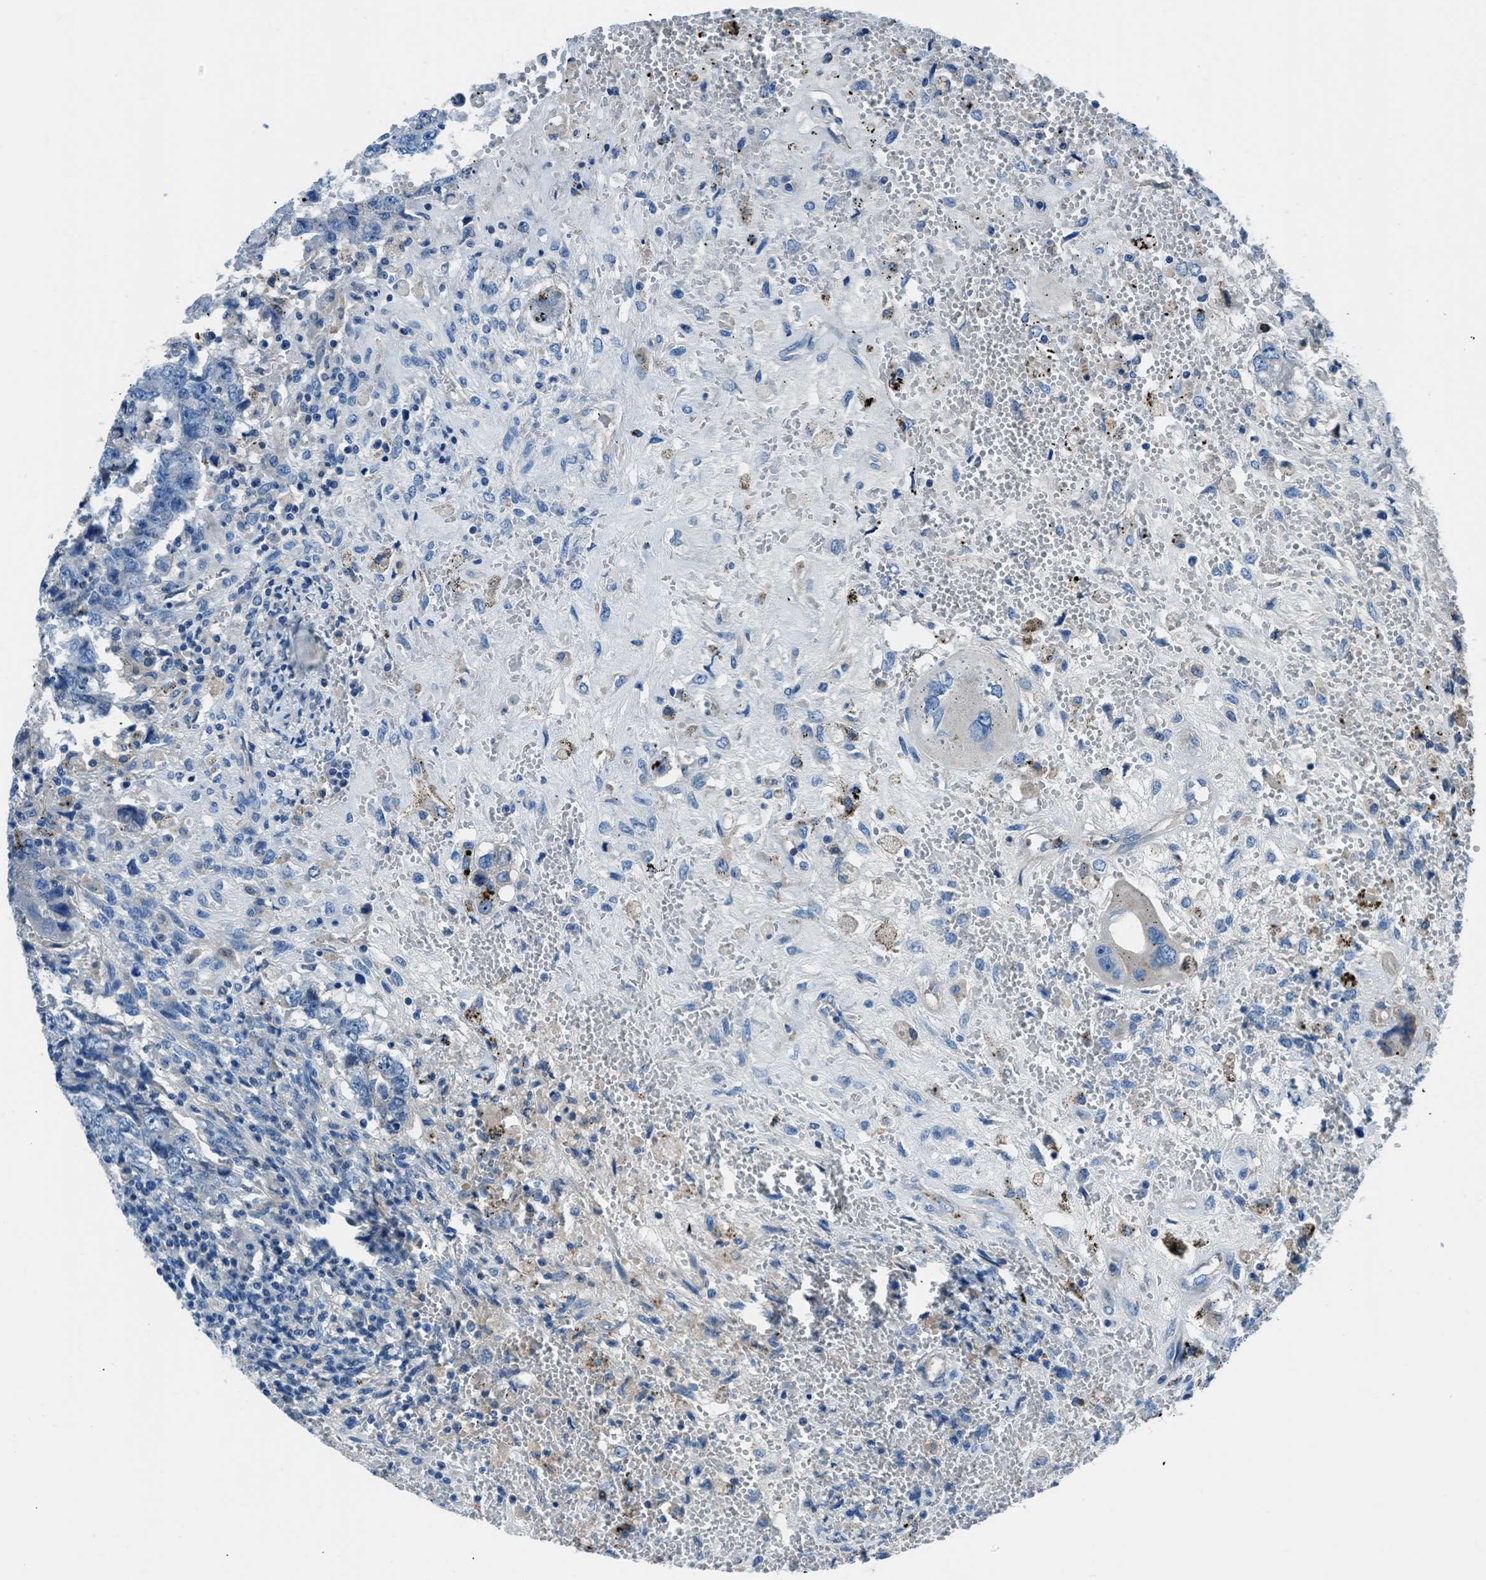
{"staining": {"intensity": "negative", "quantity": "none", "location": "none"}, "tissue": "testis cancer", "cell_type": "Tumor cells", "image_type": "cancer", "snomed": [{"axis": "morphology", "description": "Carcinoma, Embryonal, NOS"}, {"axis": "topography", "description": "Testis"}], "caption": "High power microscopy histopathology image of an IHC histopathology image of testis cancer (embryonal carcinoma), revealing no significant staining in tumor cells.", "gene": "SLC38A6", "patient": {"sex": "male", "age": 26}}